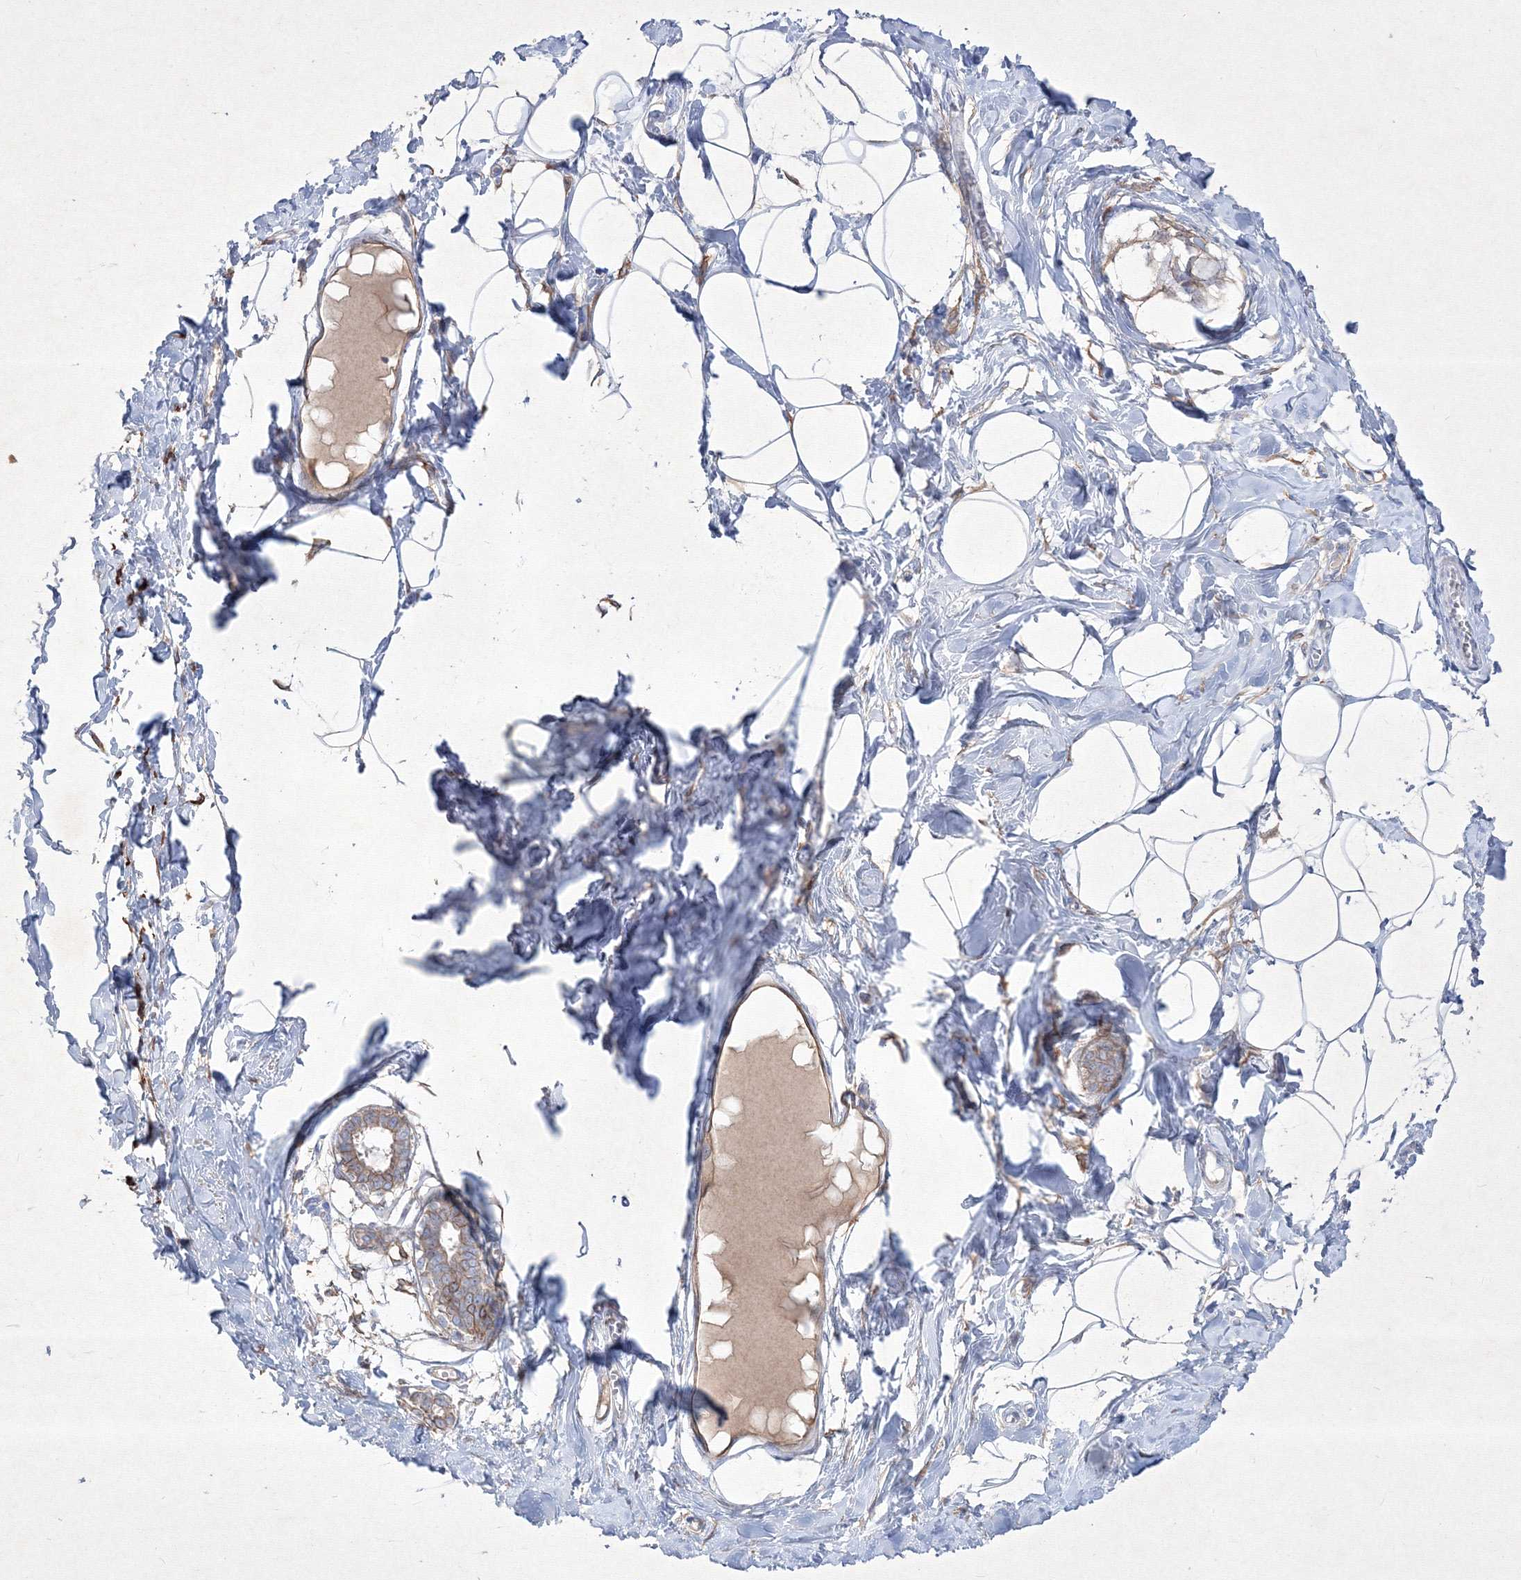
{"staining": {"intensity": "negative", "quantity": "none", "location": "none"}, "tissue": "breast", "cell_type": "Adipocytes", "image_type": "normal", "snomed": [{"axis": "morphology", "description": "Normal tissue, NOS"}, {"axis": "topography", "description": "Breast"}], "caption": "Immunohistochemistry (IHC) of unremarkable human breast exhibits no staining in adipocytes.", "gene": "TMEM139", "patient": {"sex": "female", "age": 27}}